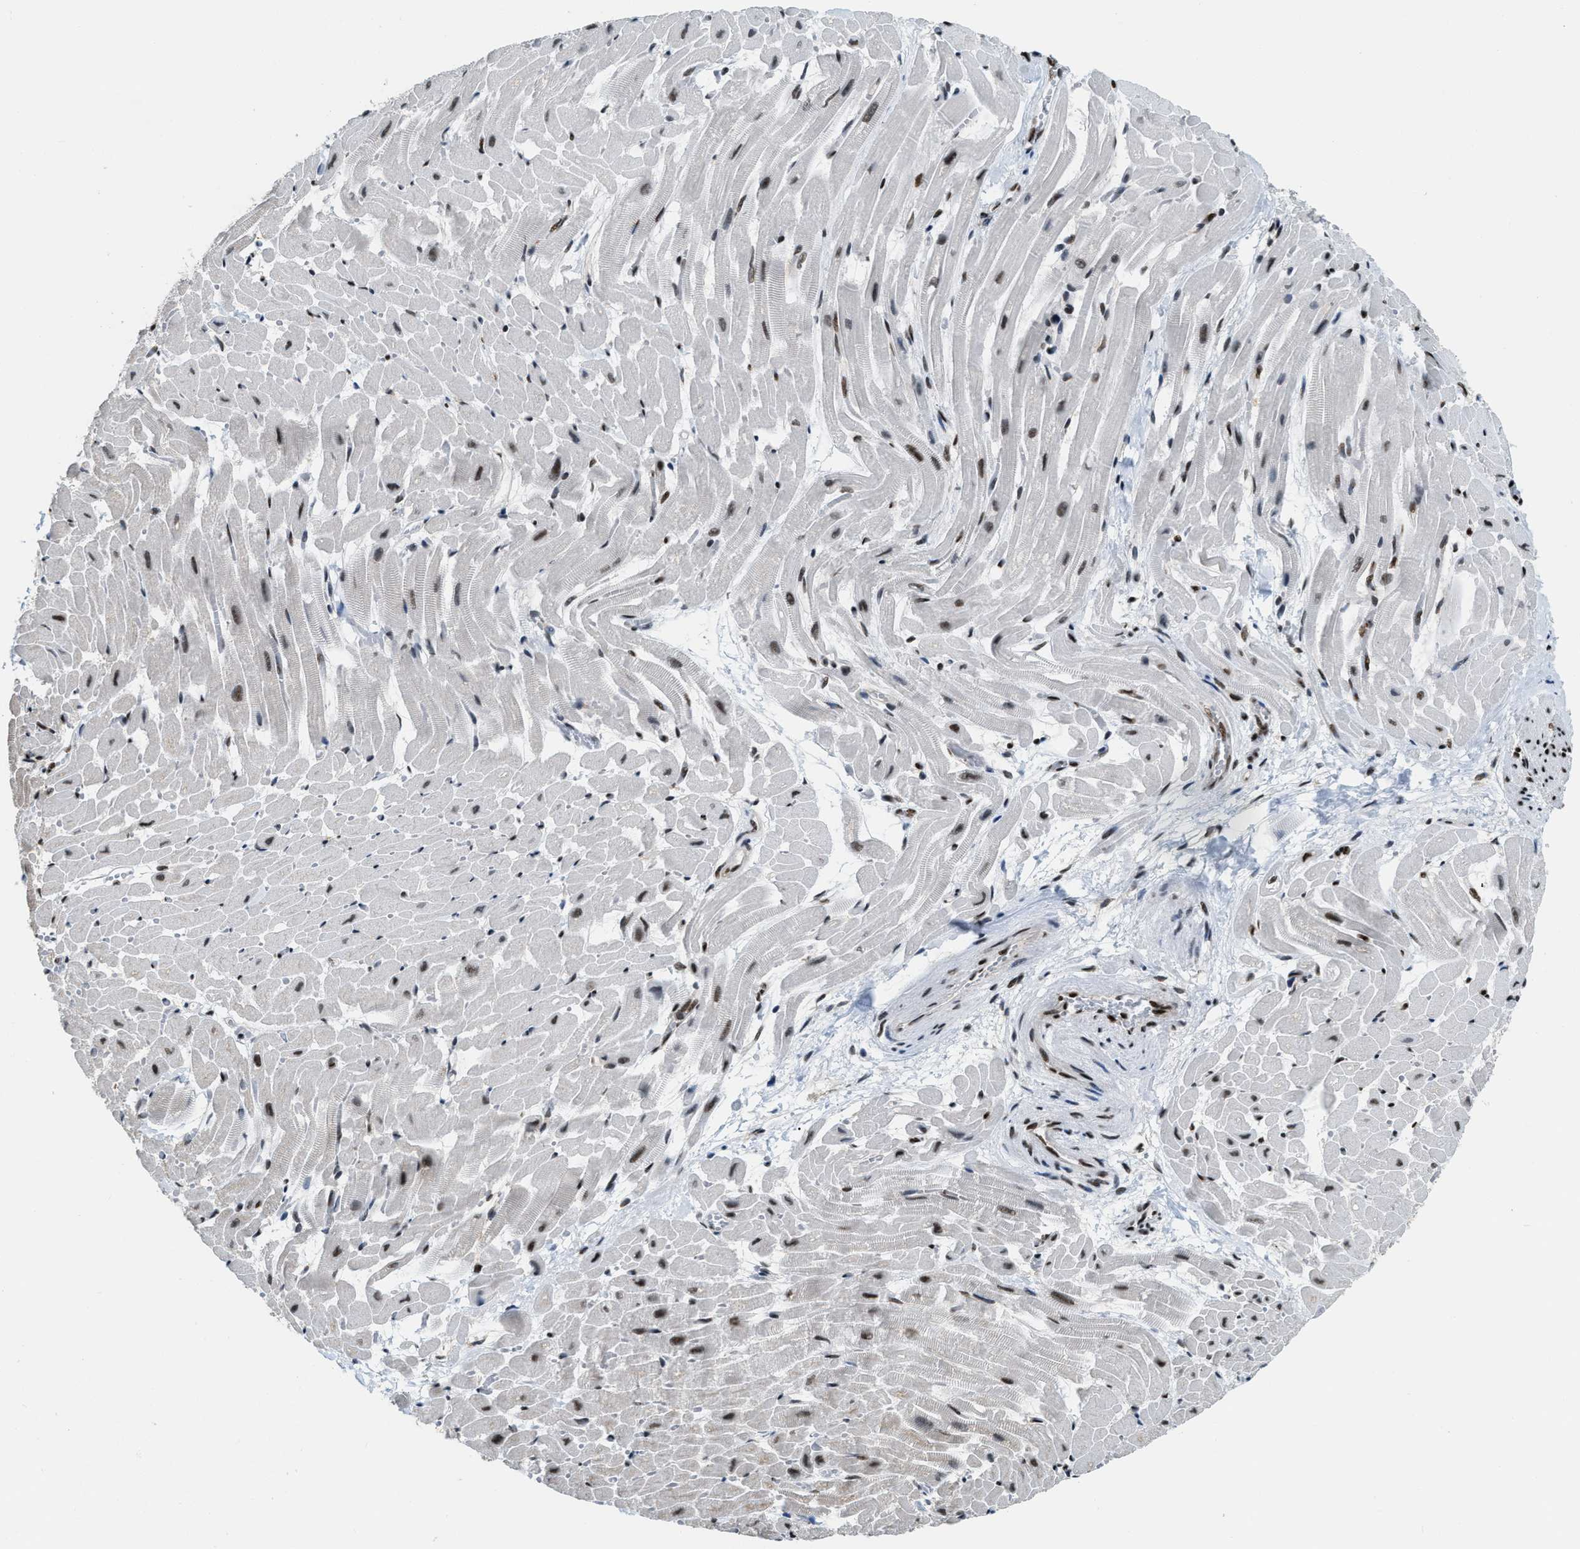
{"staining": {"intensity": "moderate", "quantity": "25%-75%", "location": "nuclear"}, "tissue": "heart muscle", "cell_type": "Cardiomyocytes", "image_type": "normal", "snomed": [{"axis": "morphology", "description": "Normal tissue, NOS"}, {"axis": "topography", "description": "Heart"}], "caption": "Moderate nuclear protein positivity is present in about 25%-75% of cardiomyocytes in heart muscle. (Brightfield microscopy of DAB IHC at high magnification).", "gene": "NUMA1", "patient": {"sex": "male", "age": 45}}